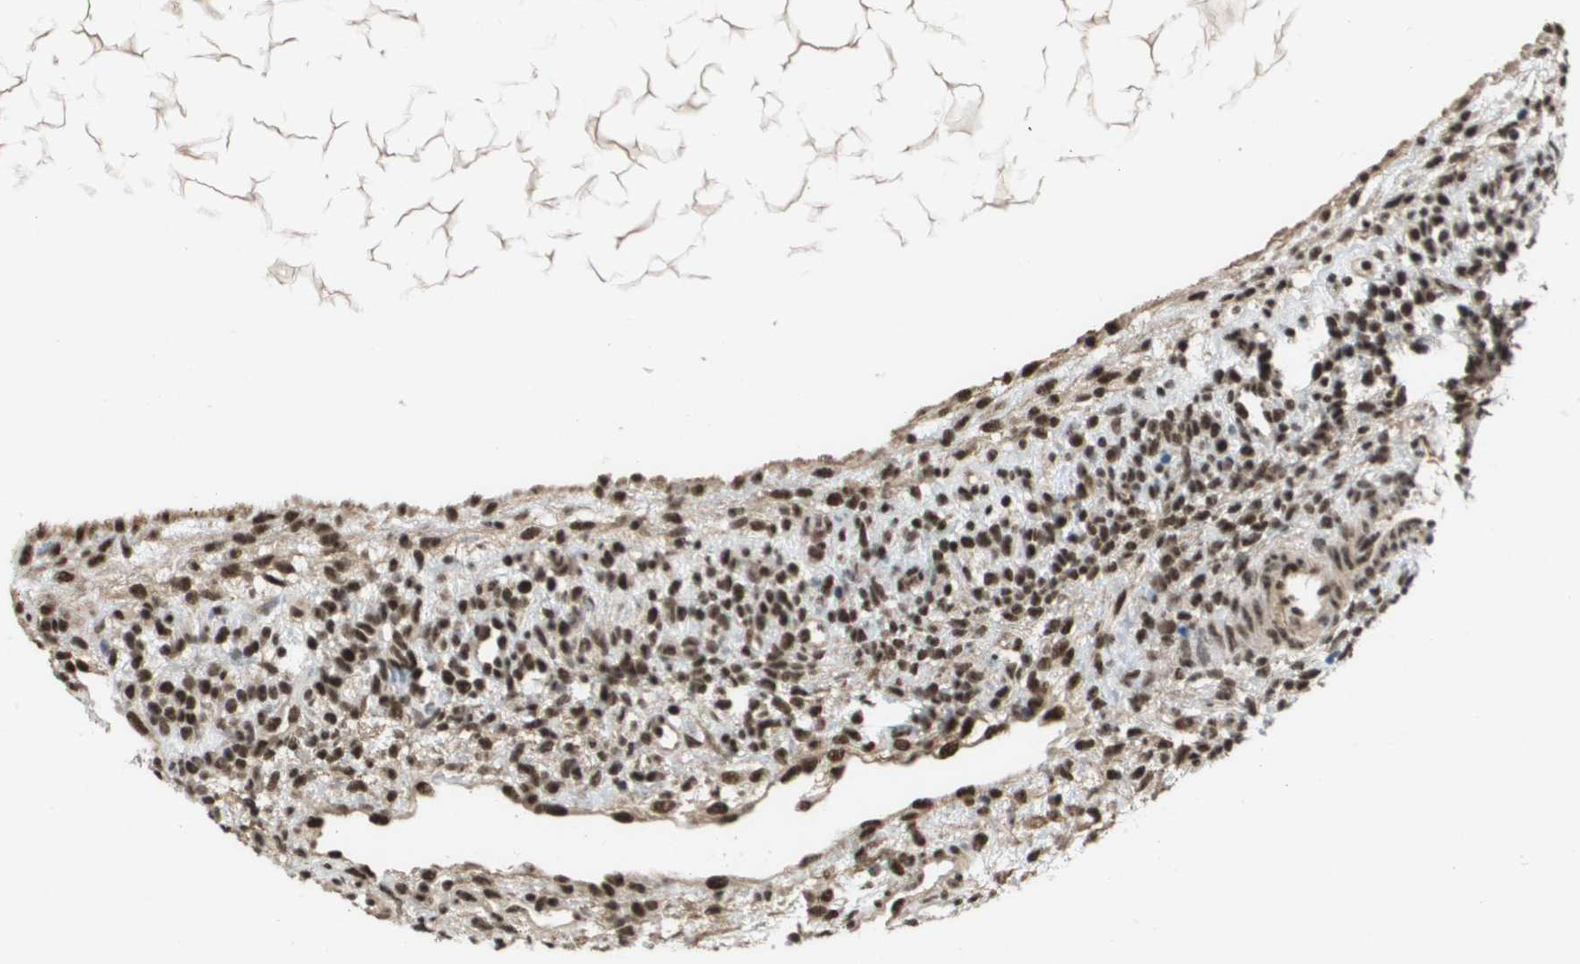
{"staining": {"intensity": "moderate", "quantity": "25%-75%", "location": "nuclear"}, "tissue": "ovary", "cell_type": "Ovarian stroma cells", "image_type": "normal", "snomed": [{"axis": "morphology", "description": "Normal tissue, NOS"}, {"axis": "morphology", "description": "Cyst, NOS"}, {"axis": "topography", "description": "Ovary"}], "caption": "This is a photomicrograph of immunohistochemistry staining of normal ovary, which shows moderate staining in the nuclear of ovarian stroma cells.", "gene": "PRCC", "patient": {"sex": "female", "age": 18}}